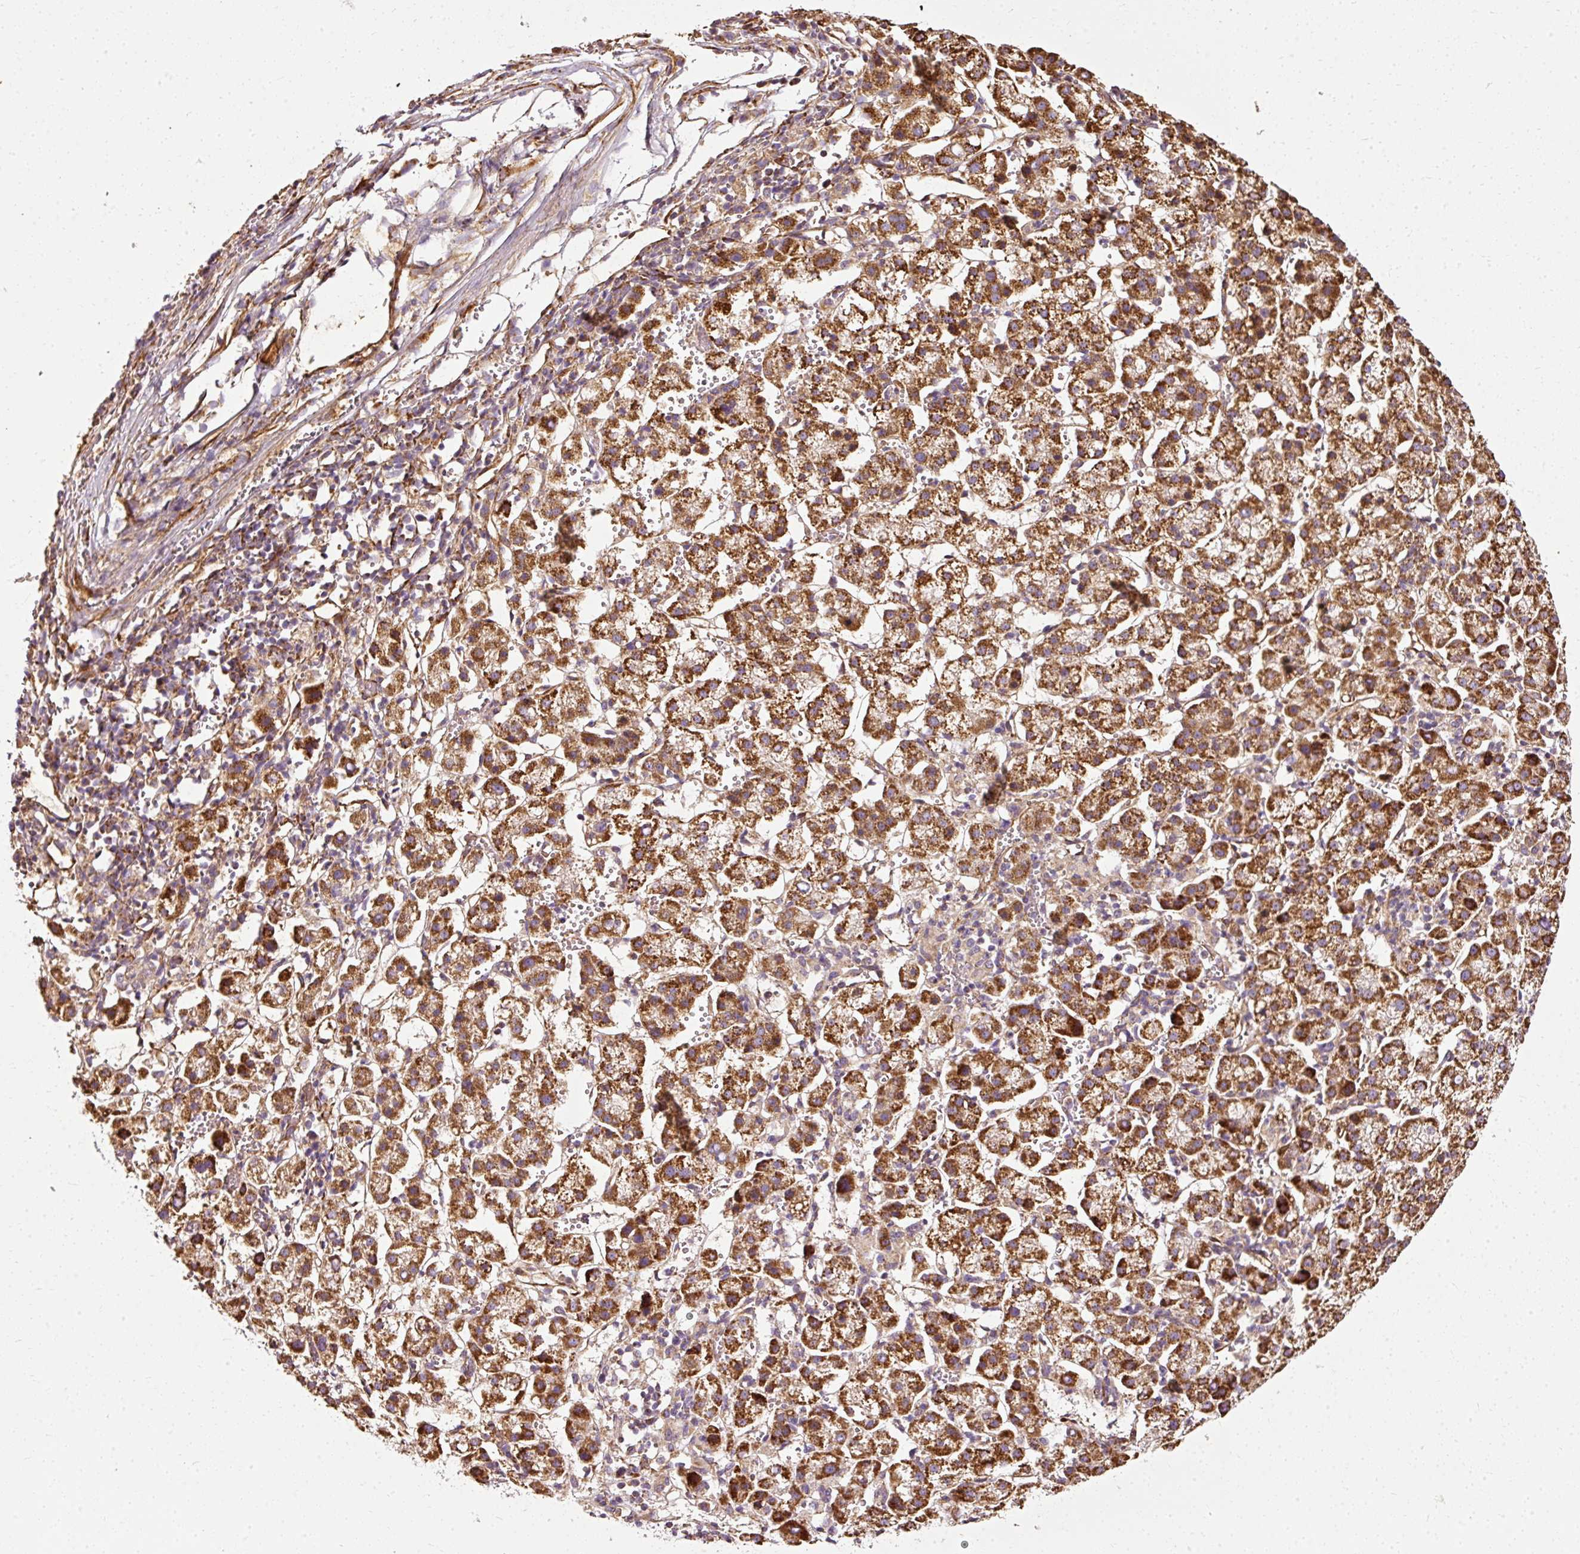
{"staining": {"intensity": "strong", "quantity": ">75%", "location": "cytoplasmic/membranous"}, "tissue": "liver cancer", "cell_type": "Tumor cells", "image_type": "cancer", "snomed": [{"axis": "morphology", "description": "Carcinoma, Hepatocellular, NOS"}, {"axis": "topography", "description": "Liver"}], "caption": "The histopathology image displays a brown stain indicating the presence of a protein in the cytoplasmic/membranous of tumor cells in liver hepatocellular carcinoma.", "gene": "ISCU", "patient": {"sex": "female", "age": 58}}